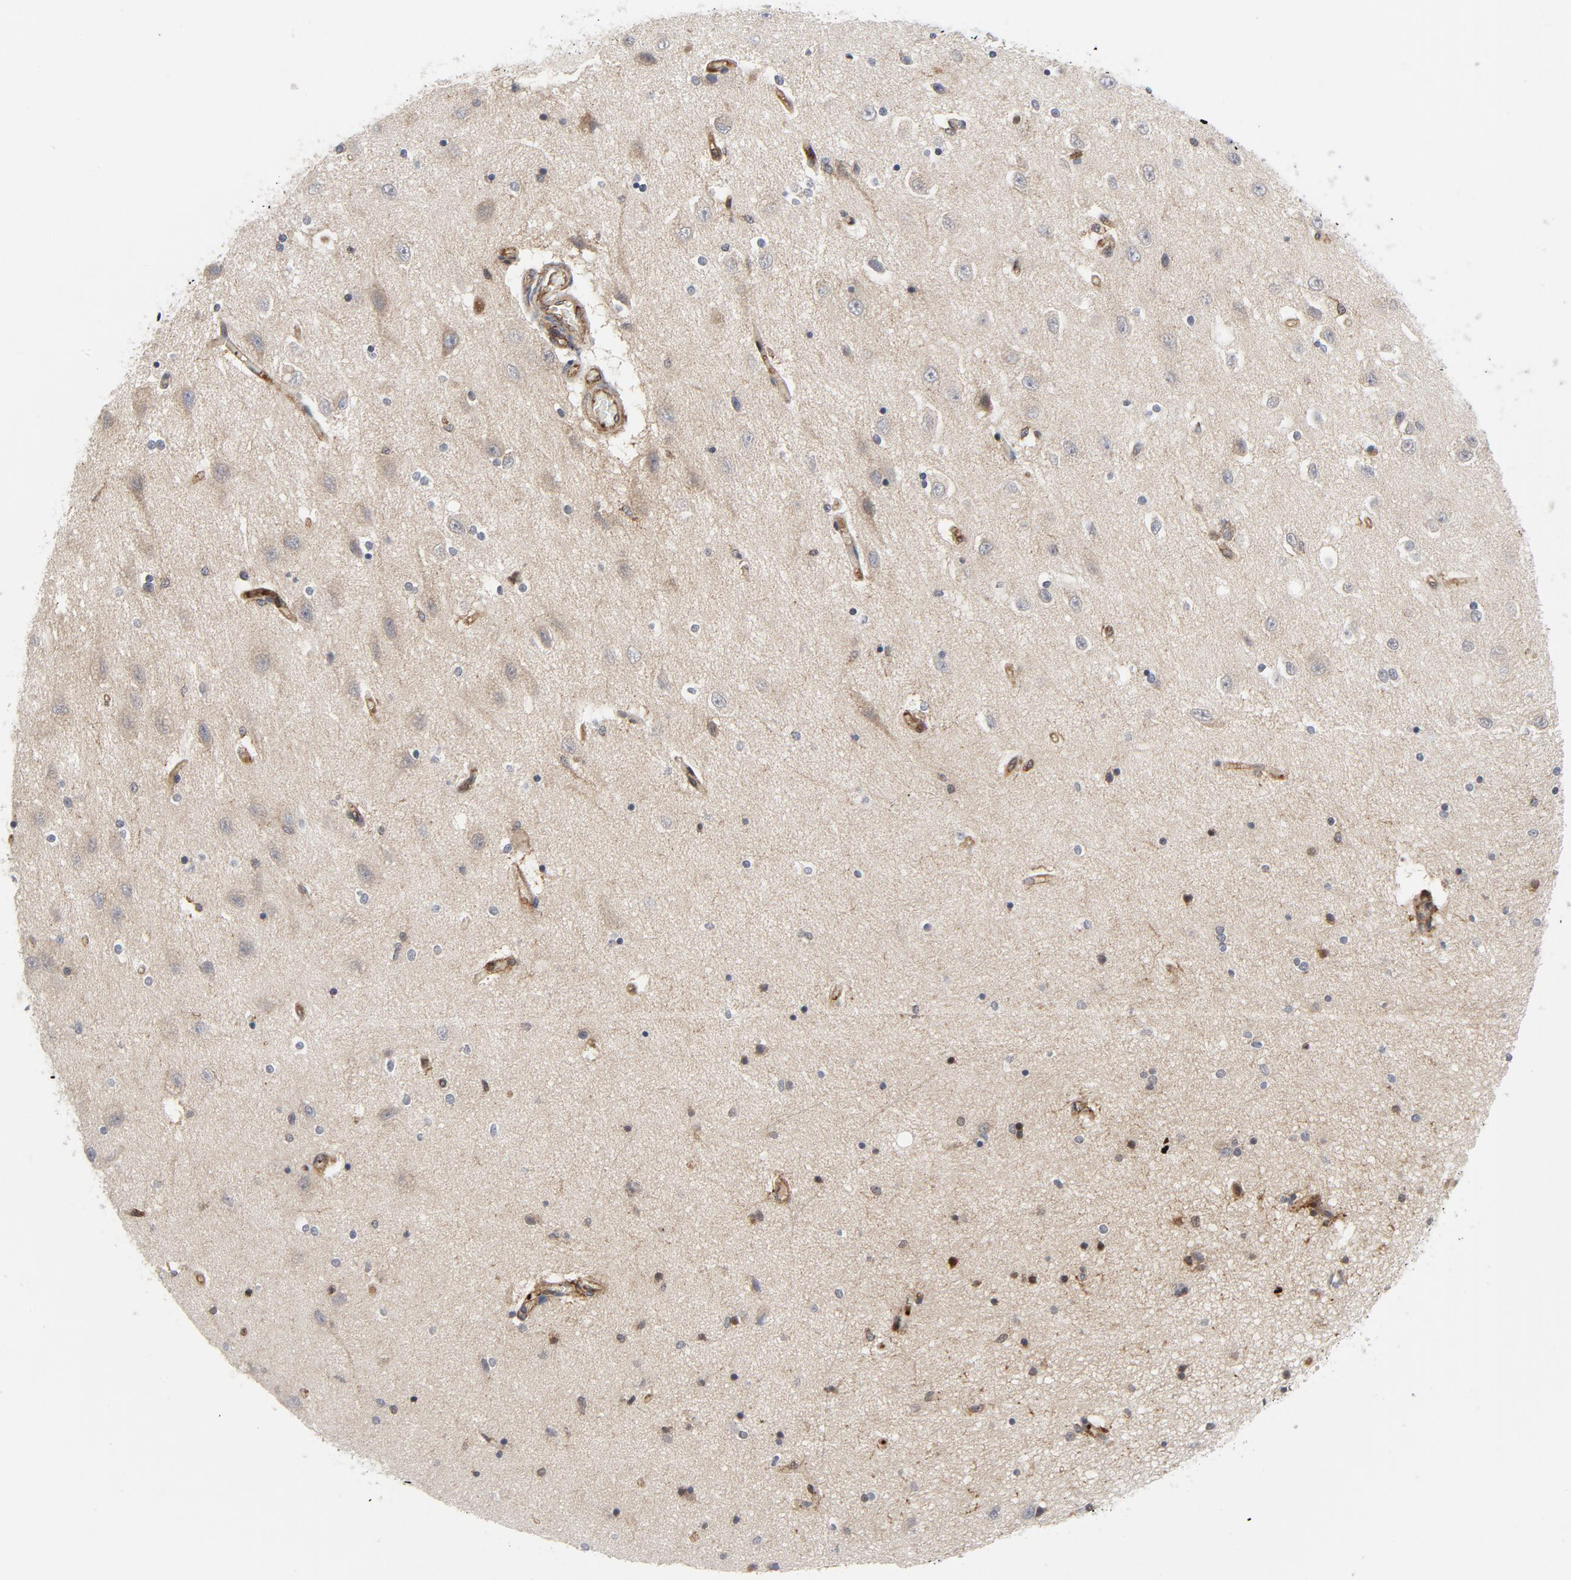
{"staining": {"intensity": "weak", "quantity": "25%-75%", "location": "cytoplasmic/membranous"}, "tissue": "hippocampus", "cell_type": "Glial cells", "image_type": "normal", "snomed": [{"axis": "morphology", "description": "Normal tissue, NOS"}, {"axis": "topography", "description": "Hippocampus"}], "caption": "IHC (DAB (3,3'-diaminobenzidine)) staining of benign human hippocampus demonstrates weak cytoplasmic/membranous protein positivity in about 25%-75% of glial cells.", "gene": "YES1", "patient": {"sex": "female", "age": 54}}